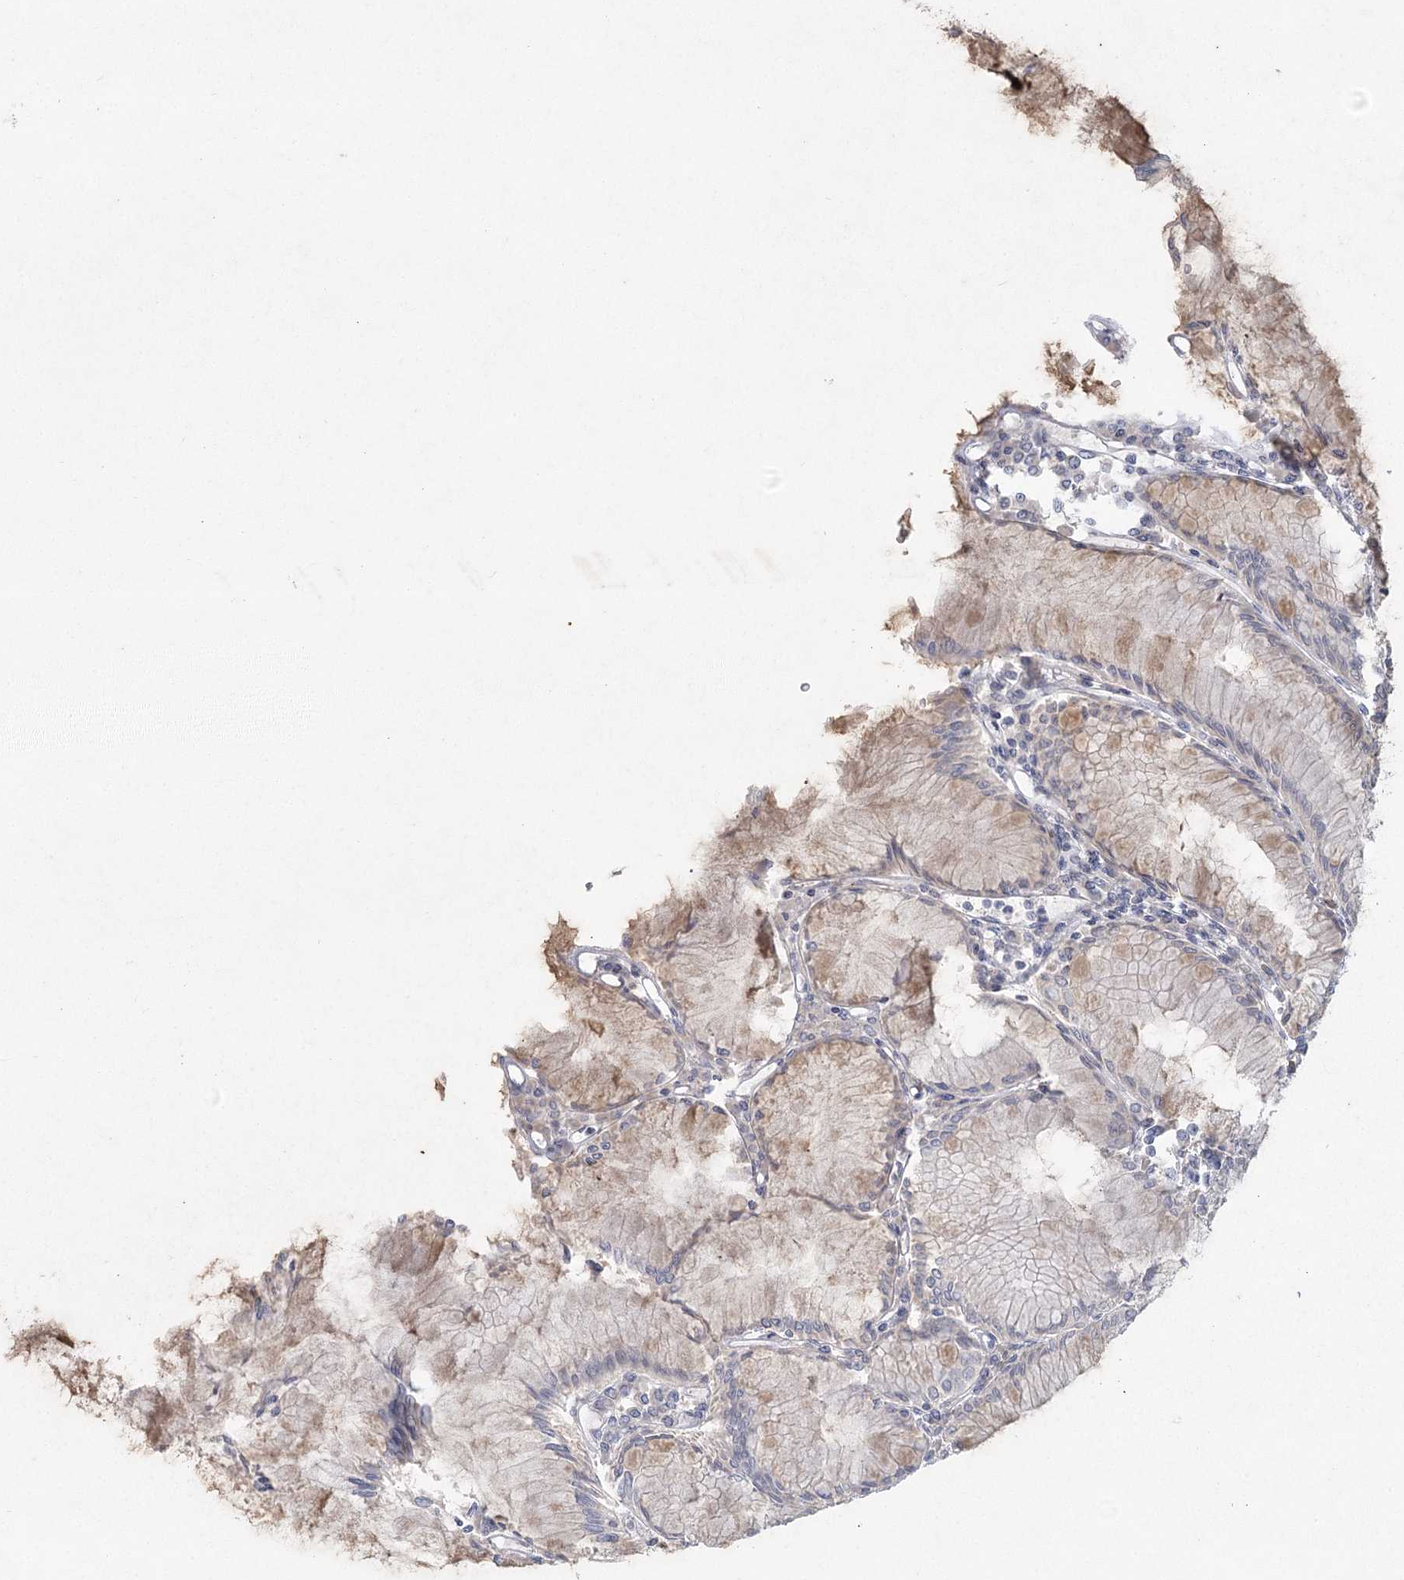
{"staining": {"intensity": "moderate", "quantity": "25%-75%", "location": "cytoplasmic/membranous"}, "tissue": "stomach", "cell_type": "Glandular cells", "image_type": "normal", "snomed": [{"axis": "morphology", "description": "Normal tissue, NOS"}, {"axis": "topography", "description": "Stomach"}], "caption": "Glandular cells display medium levels of moderate cytoplasmic/membranous positivity in approximately 25%-75% of cells in benign human stomach. (IHC, brightfield microscopy, high magnification).", "gene": "FAM110C", "patient": {"sex": "female", "age": 57}}